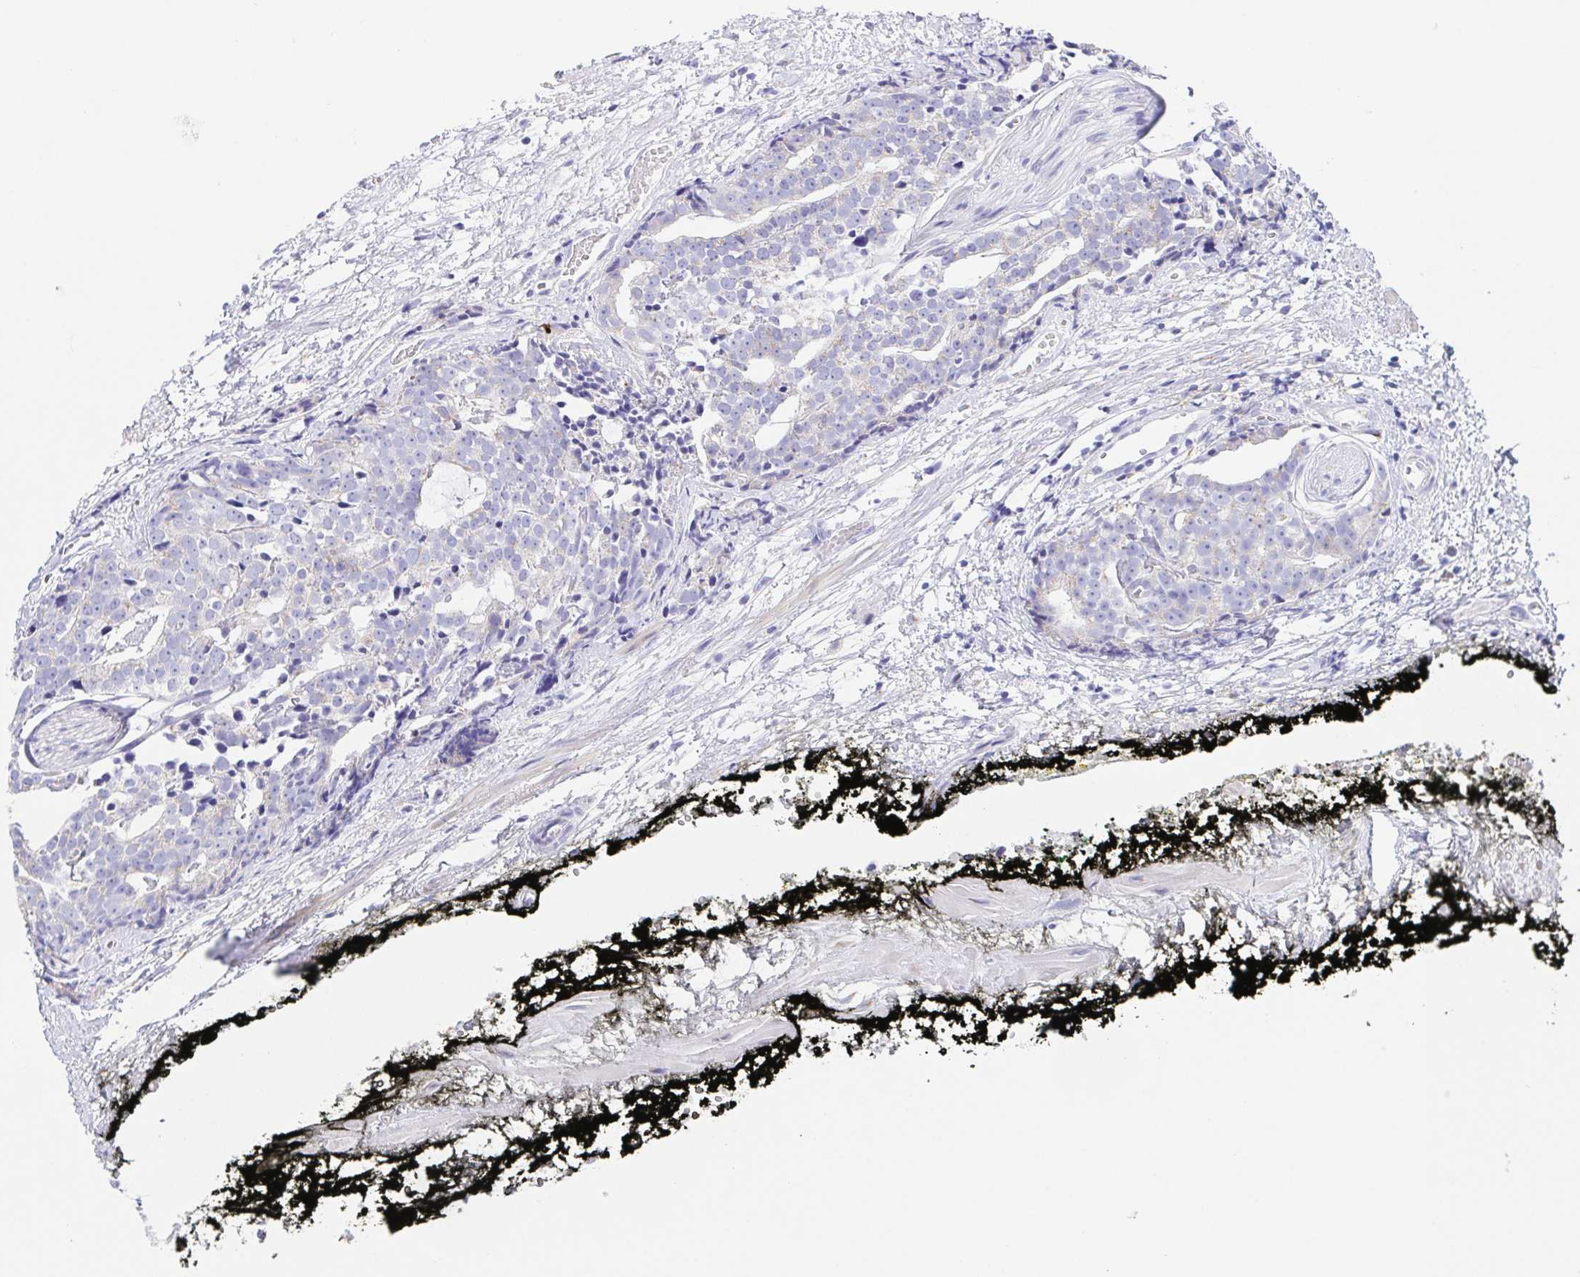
{"staining": {"intensity": "negative", "quantity": "none", "location": "none"}, "tissue": "prostate cancer", "cell_type": "Tumor cells", "image_type": "cancer", "snomed": [{"axis": "morphology", "description": "Adenocarcinoma, High grade"}, {"axis": "topography", "description": "Prostate"}], "caption": "Prostate cancer (high-grade adenocarcinoma) was stained to show a protein in brown. There is no significant expression in tumor cells. (Brightfield microscopy of DAB (3,3'-diaminobenzidine) IHC at high magnification).", "gene": "SCG3", "patient": {"sex": "male", "age": 71}}